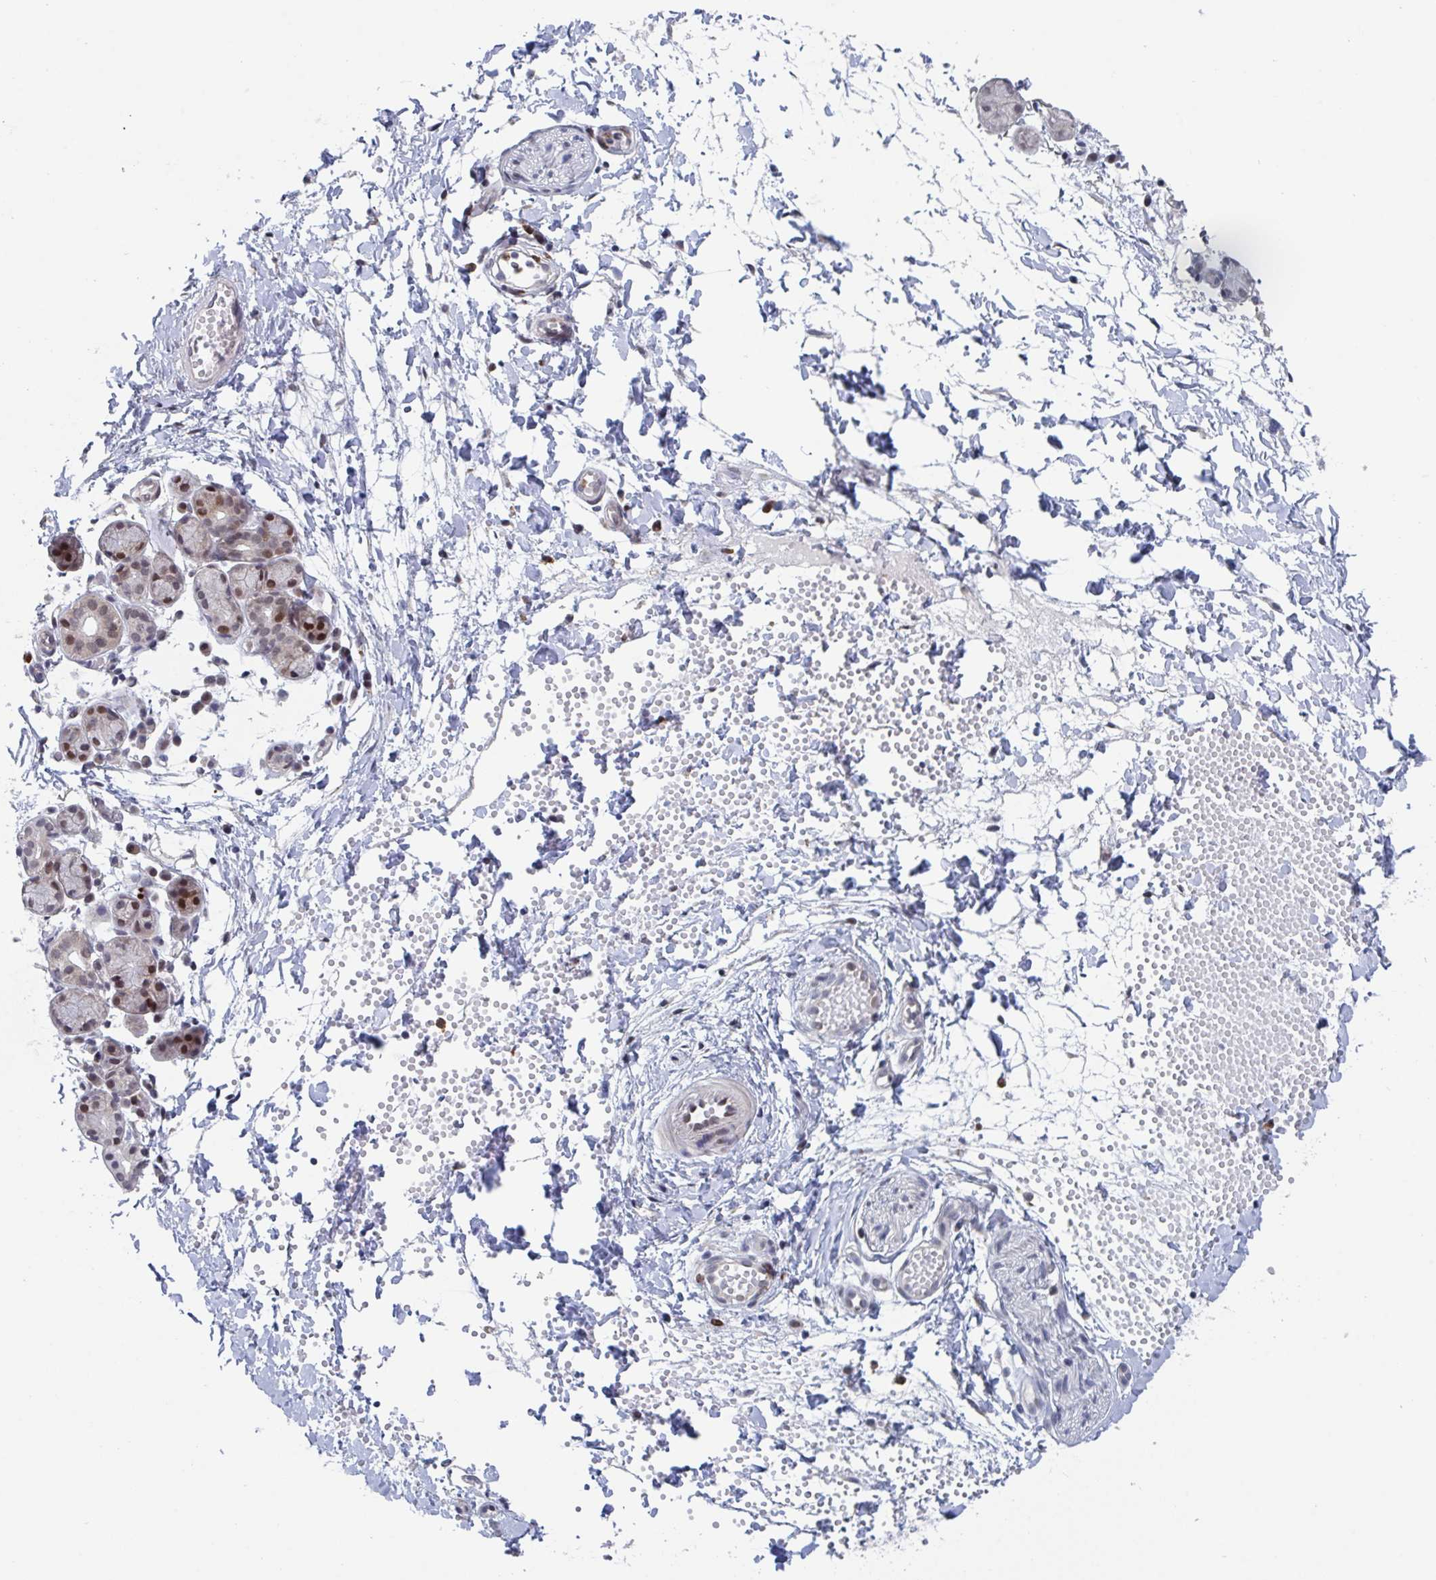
{"staining": {"intensity": "moderate", "quantity": "25%-75%", "location": "nuclear"}, "tissue": "salivary gland", "cell_type": "Glandular cells", "image_type": "normal", "snomed": [{"axis": "morphology", "description": "Normal tissue, NOS"}, {"axis": "morphology", "description": "Inflammation, NOS"}, {"axis": "topography", "description": "Lymph node"}, {"axis": "topography", "description": "Salivary gland"}], "caption": "IHC (DAB (3,3'-diaminobenzidine)) staining of unremarkable salivary gland demonstrates moderate nuclear protein staining in about 25%-75% of glandular cells.", "gene": "RNF212", "patient": {"sex": "male", "age": 3}}